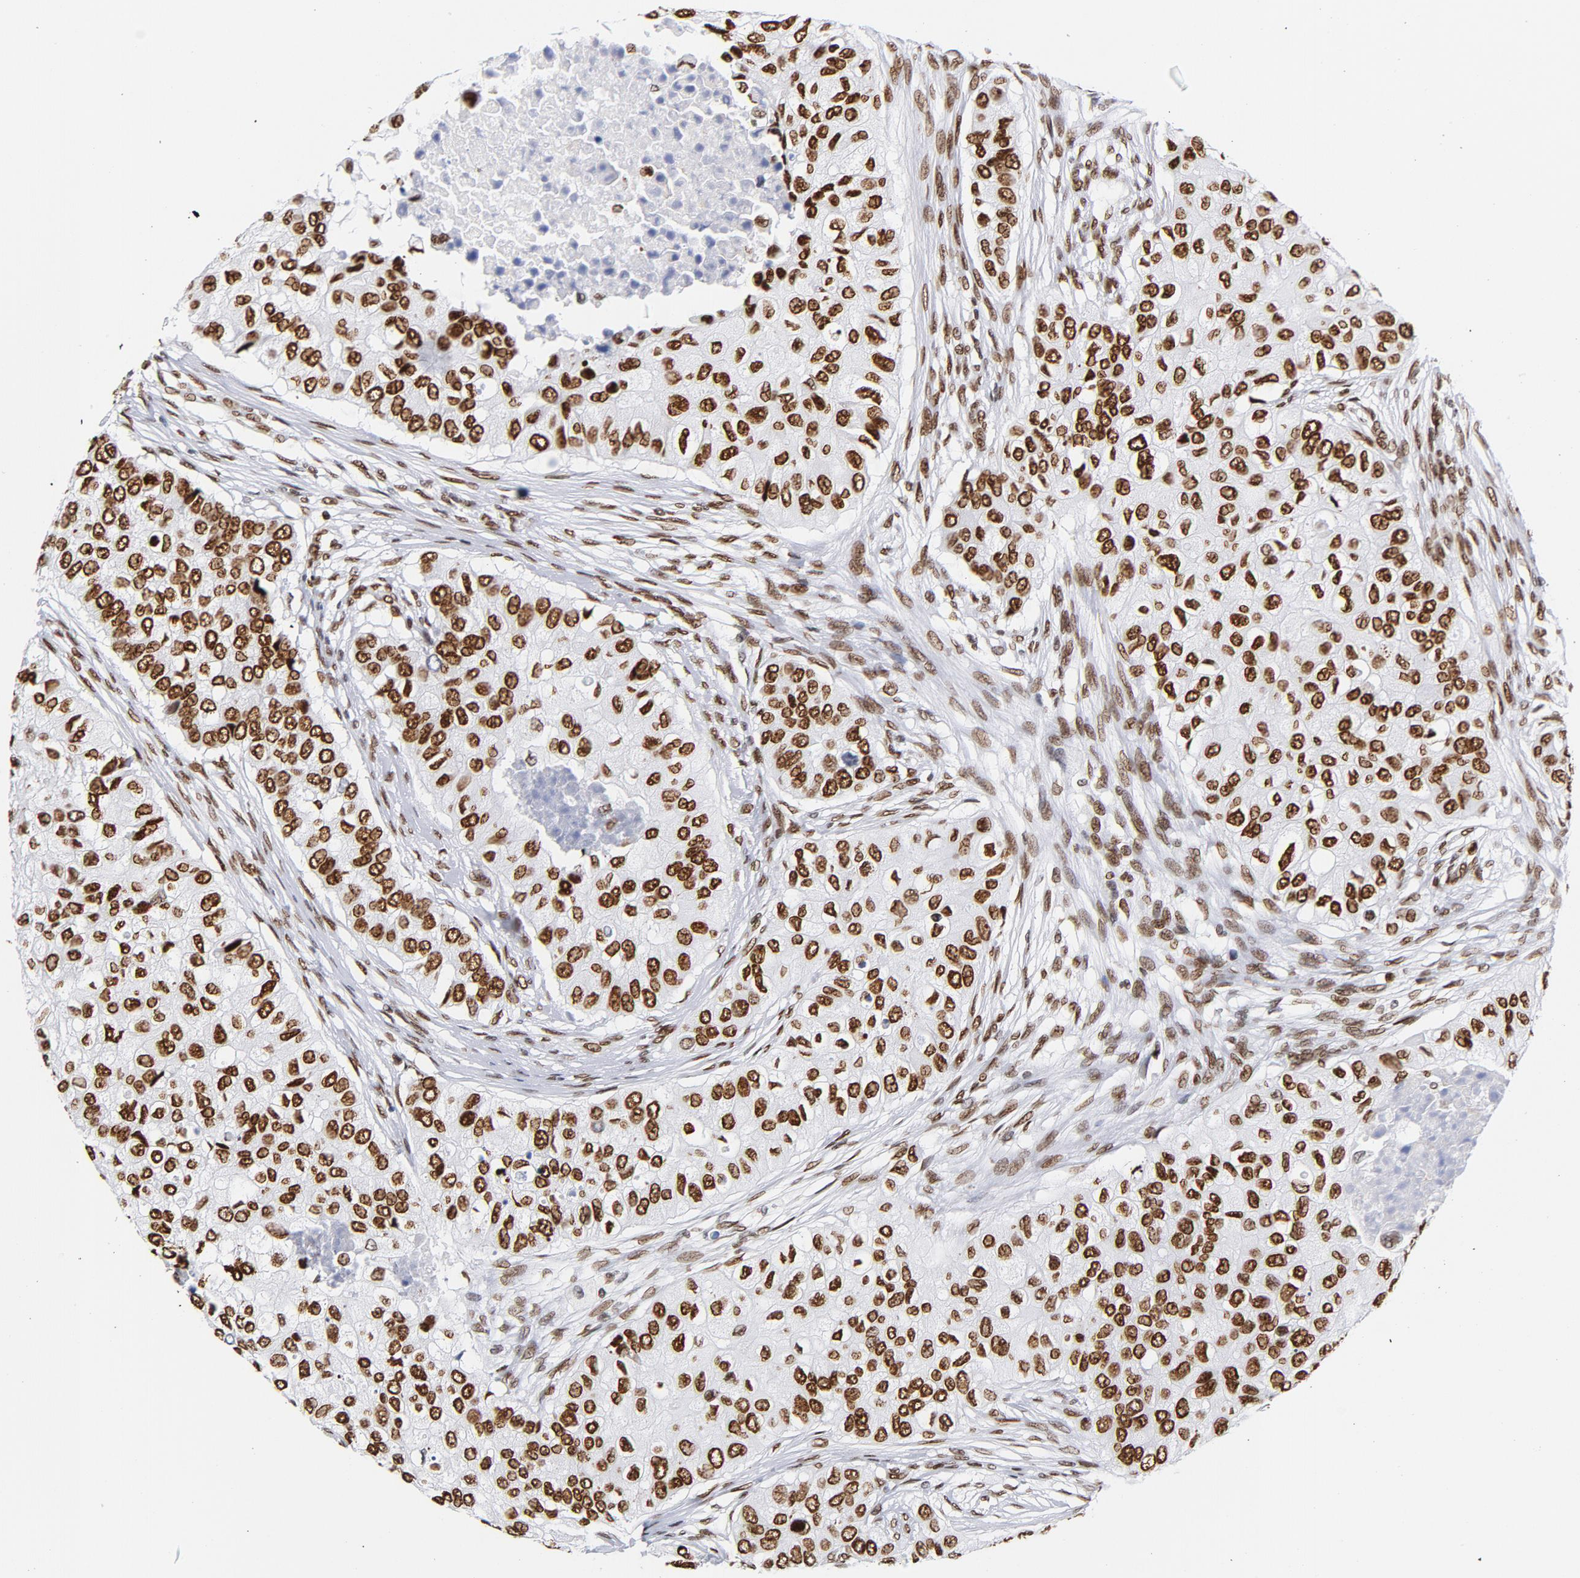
{"staining": {"intensity": "strong", "quantity": ">75%", "location": "nuclear"}, "tissue": "breast cancer", "cell_type": "Tumor cells", "image_type": "cancer", "snomed": [{"axis": "morphology", "description": "Normal tissue, NOS"}, {"axis": "morphology", "description": "Duct carcinoma"}, {"axis": "topography", "description": "Breast"}], "caption": "Protein analysis of breast cancer (intraductal carcinoma) tissue demonstrates strong nuclear positivity in about >75% of tumor cells.", "gene": "TOP2B", "patient": {"sex": "female", "age": 49}}